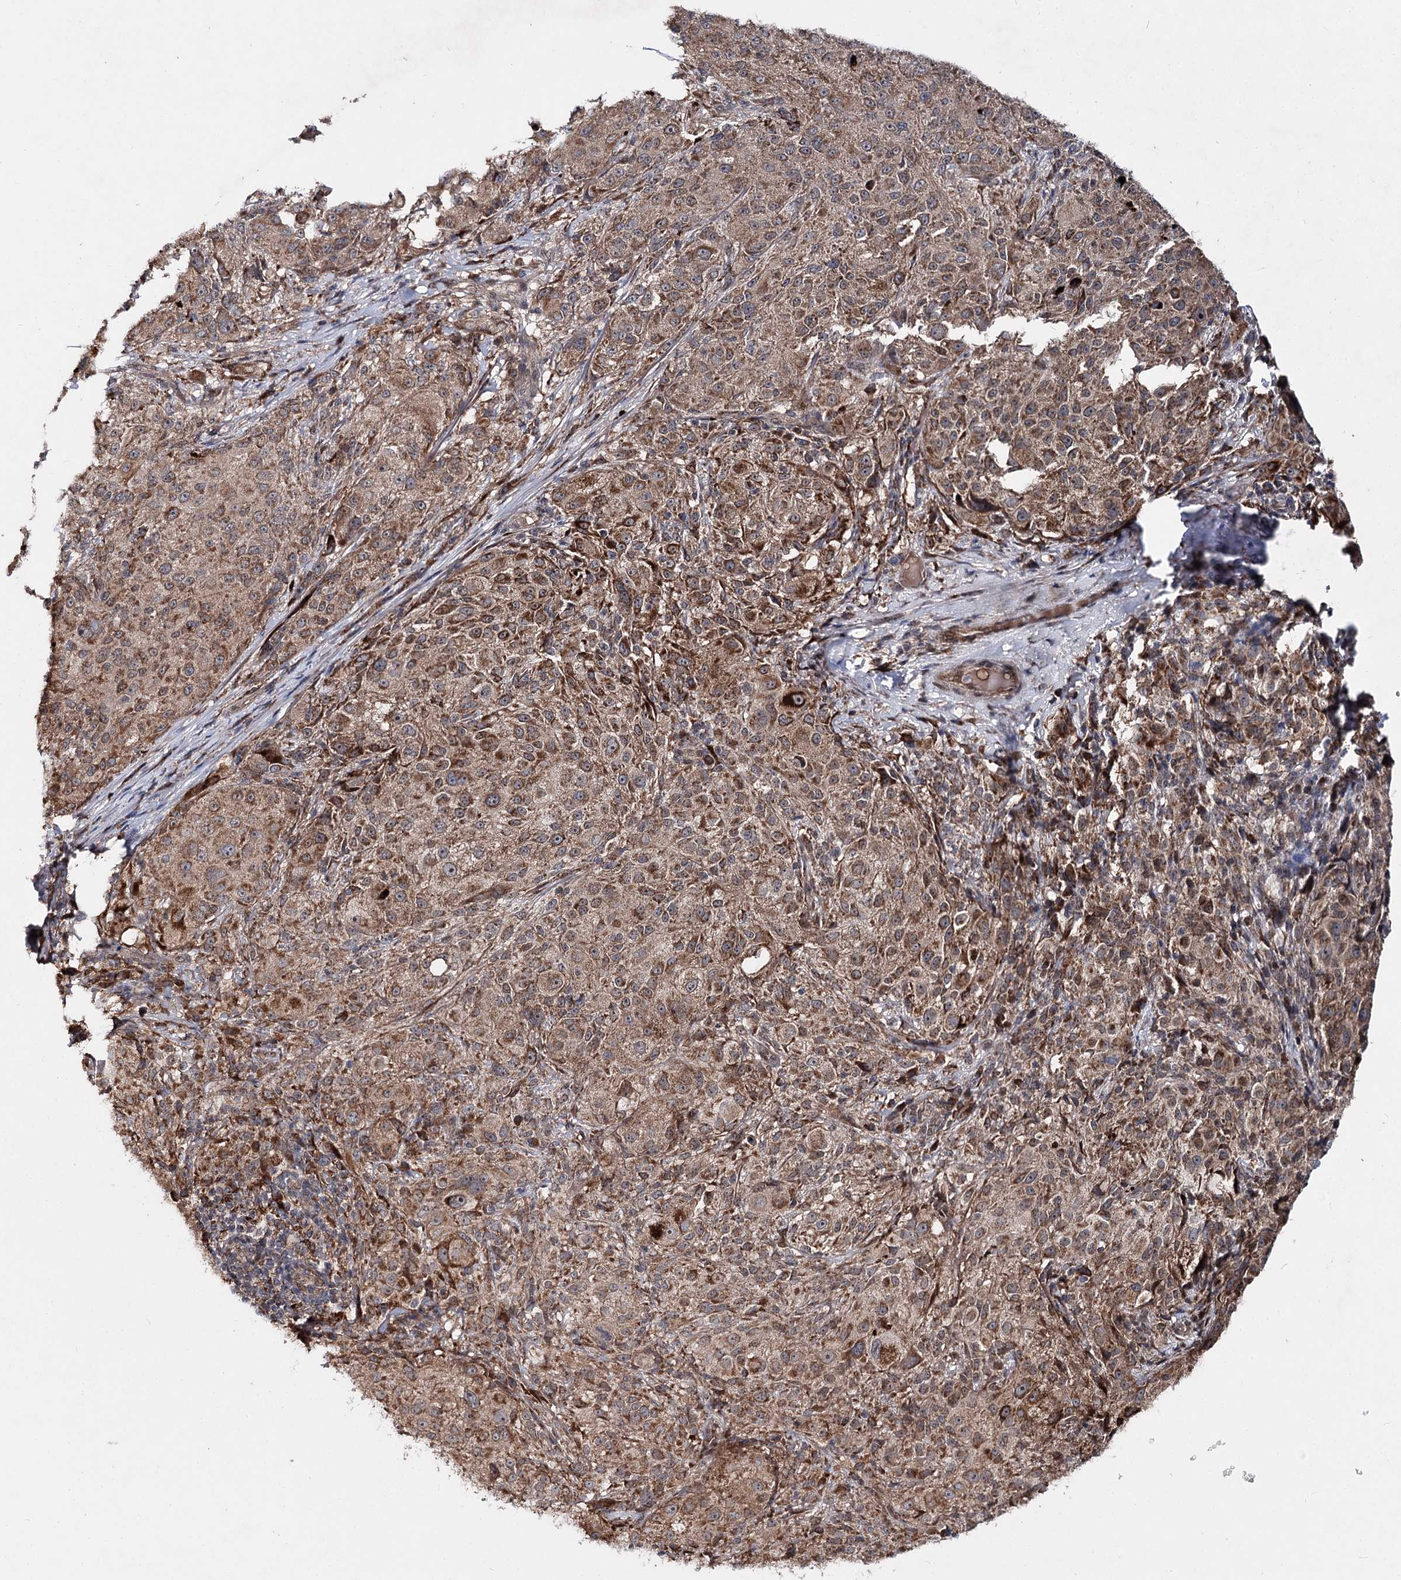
{"staining": {"intensity": "moderate", "quantity": ">75%", "location": "cytoplasmic/membranous"}, "tissue": "melanoma", "cell_type": "Tumor cells", "image_type": "cancer", "snomed": [{"axis": "morphology", "description": "Necrosis, NOS"}, {"axis": "morphology", "description": "Malignant melanoma, NOS"}, {"axis": "topography", "description": "Skin"}], "caption": "Brown immunohistochemical staining in melanoma reveals moderate cytoplasmic/membranous positivity in approximately >75% of tumor cells.", "gene": "MSANTD2", "patient": {"sex": "female", "age": 87}}